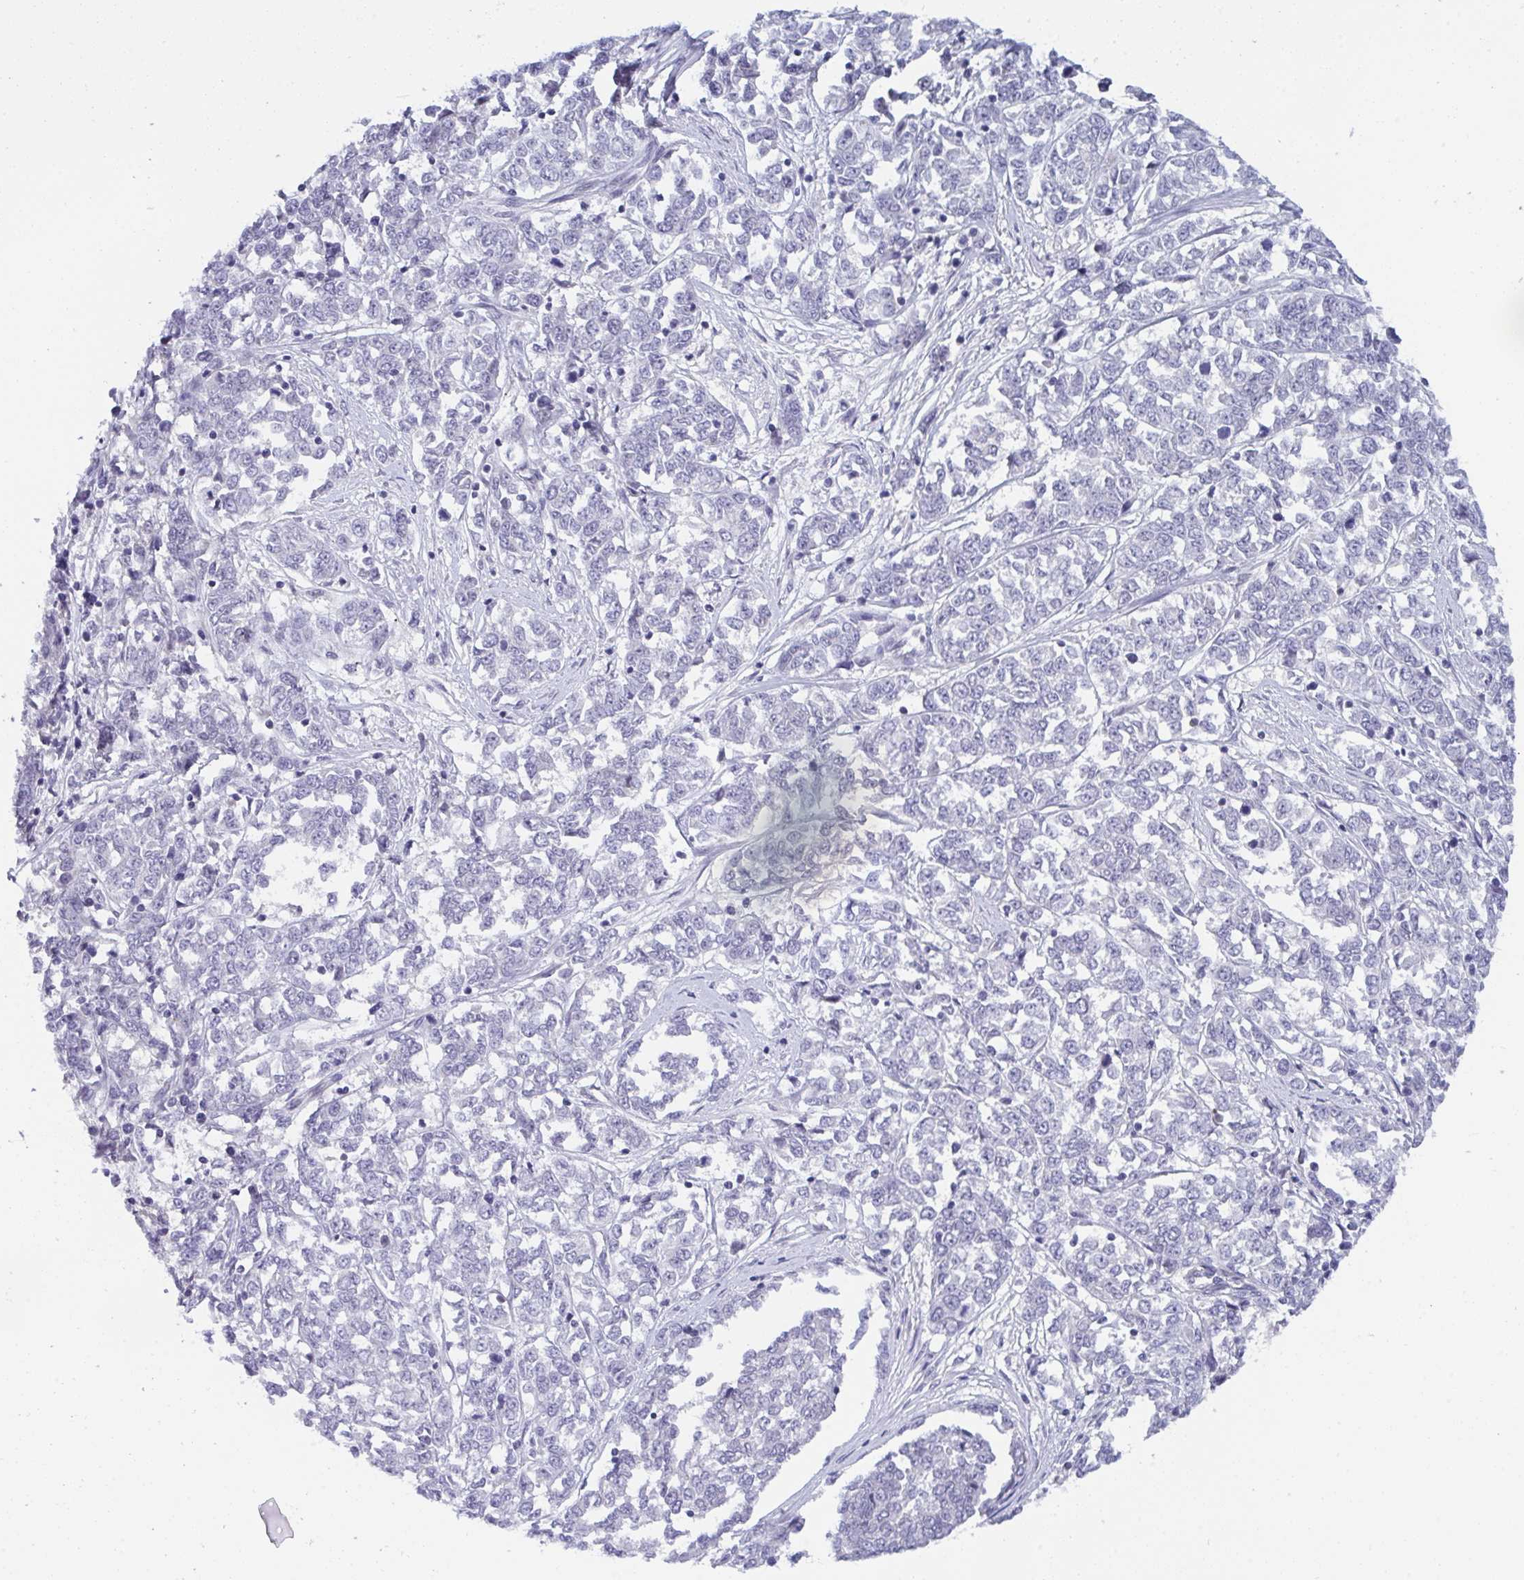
{"staining": {"intensity": "negative", "quantity": "none", "location": "none"}, "tissue": "melanoma", "cell_type": "Tumor cells", "image_type": "cancer", "snomed": [{"axis": "morphology", "description": "Malignant melanoma, NOS"}, {"axis": "topography", "description": "Skin"}], "caption": "IHC photomicrograph of melanoma stained for a protein (brown), which demonstrates no staining in tumor cells.", "gene": "BMAL2", "patient": {"sex": "female", "age": 72}}